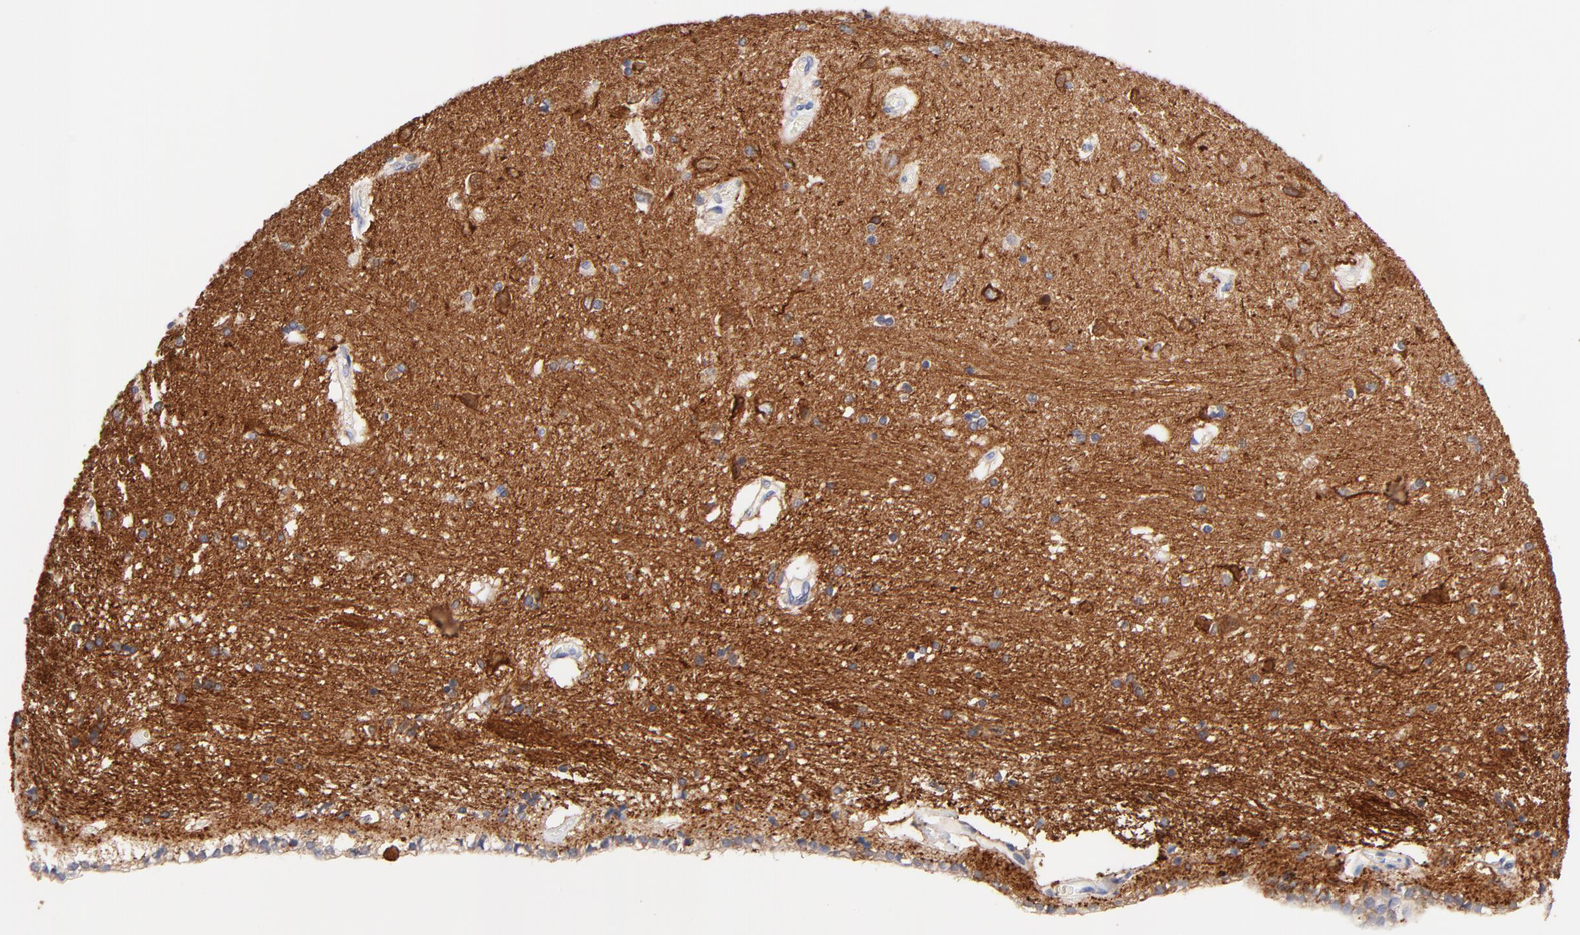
{"staining": {"intensity": "negative", "quantity": "none", "location": "none"}, "tissue": "hippocampus", "cell_type": "Glial cells", "image_type": "normal", "snomed": [{"axis": "morphology", "description": "Normal tissue, NOS"}, {"axis": "topography", "description": "Hippocampus"}], "caption": "DAB immunohistochemical staining of normal human hippocampus displays no significant staining in glial cells.", "gene": "FAM117B", "patient": {"sex": "female", "age": 54}}